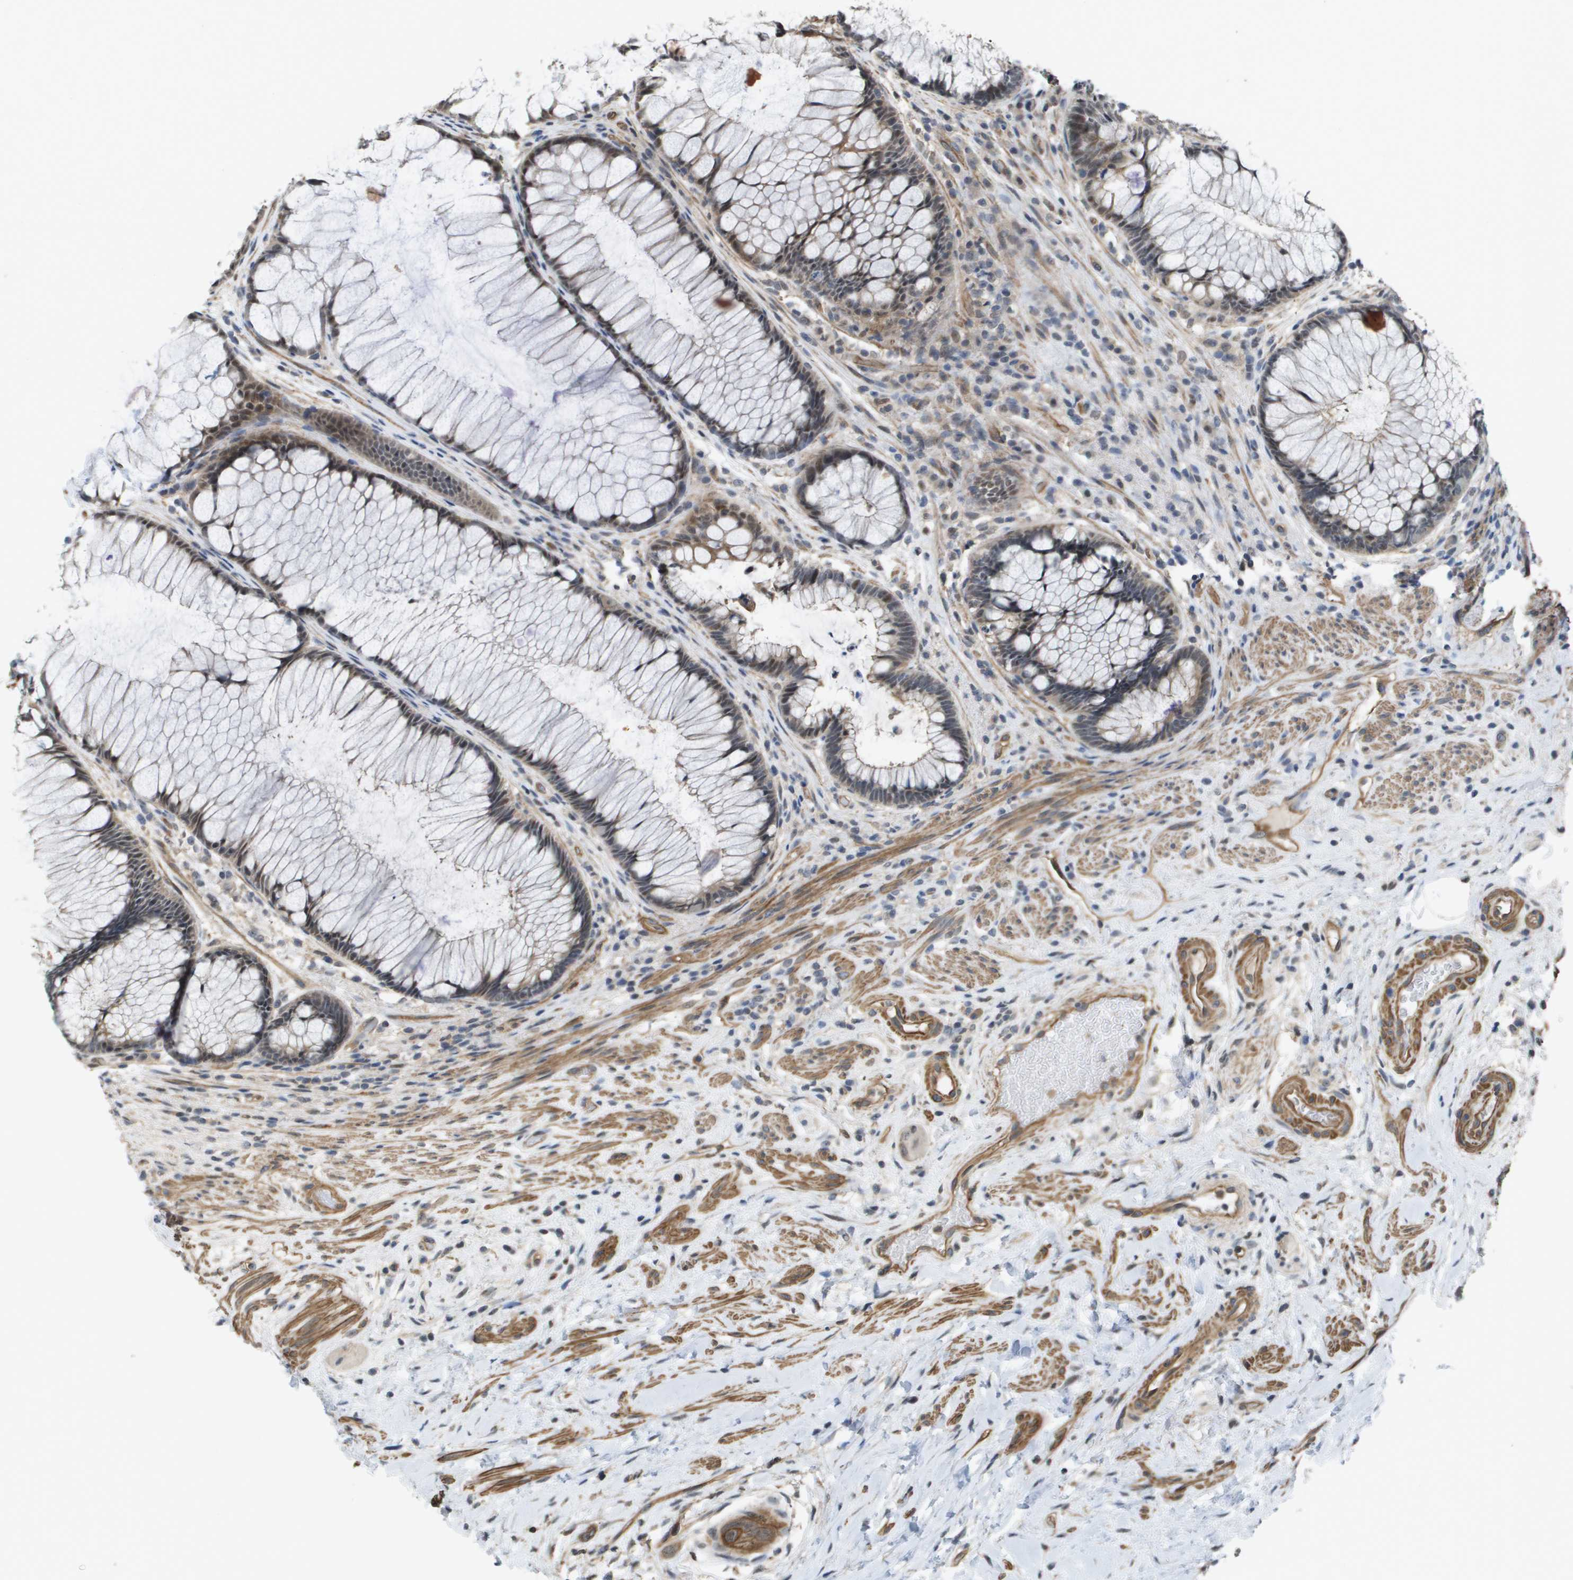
{"staining": {"intensity": "weak", "quantity": "25%-75%", "location": "nuclear"}, "tissue": "colorectal cancer", "cell_type": "Tumor cells", "image_type": "cancer", "snomed": [{"axis": "morphology", "description": "Adenocarcinoma, NOS"}, {"axis": "topography", "description": "Rectum"}], "caption": "Human colorectal cancer stained with a brown dye reveals weak nuclear positive expression in about 25%-75% of tumor cells.", "gene": "RNF112", "patient": {"sex": "male", "age": 51}}